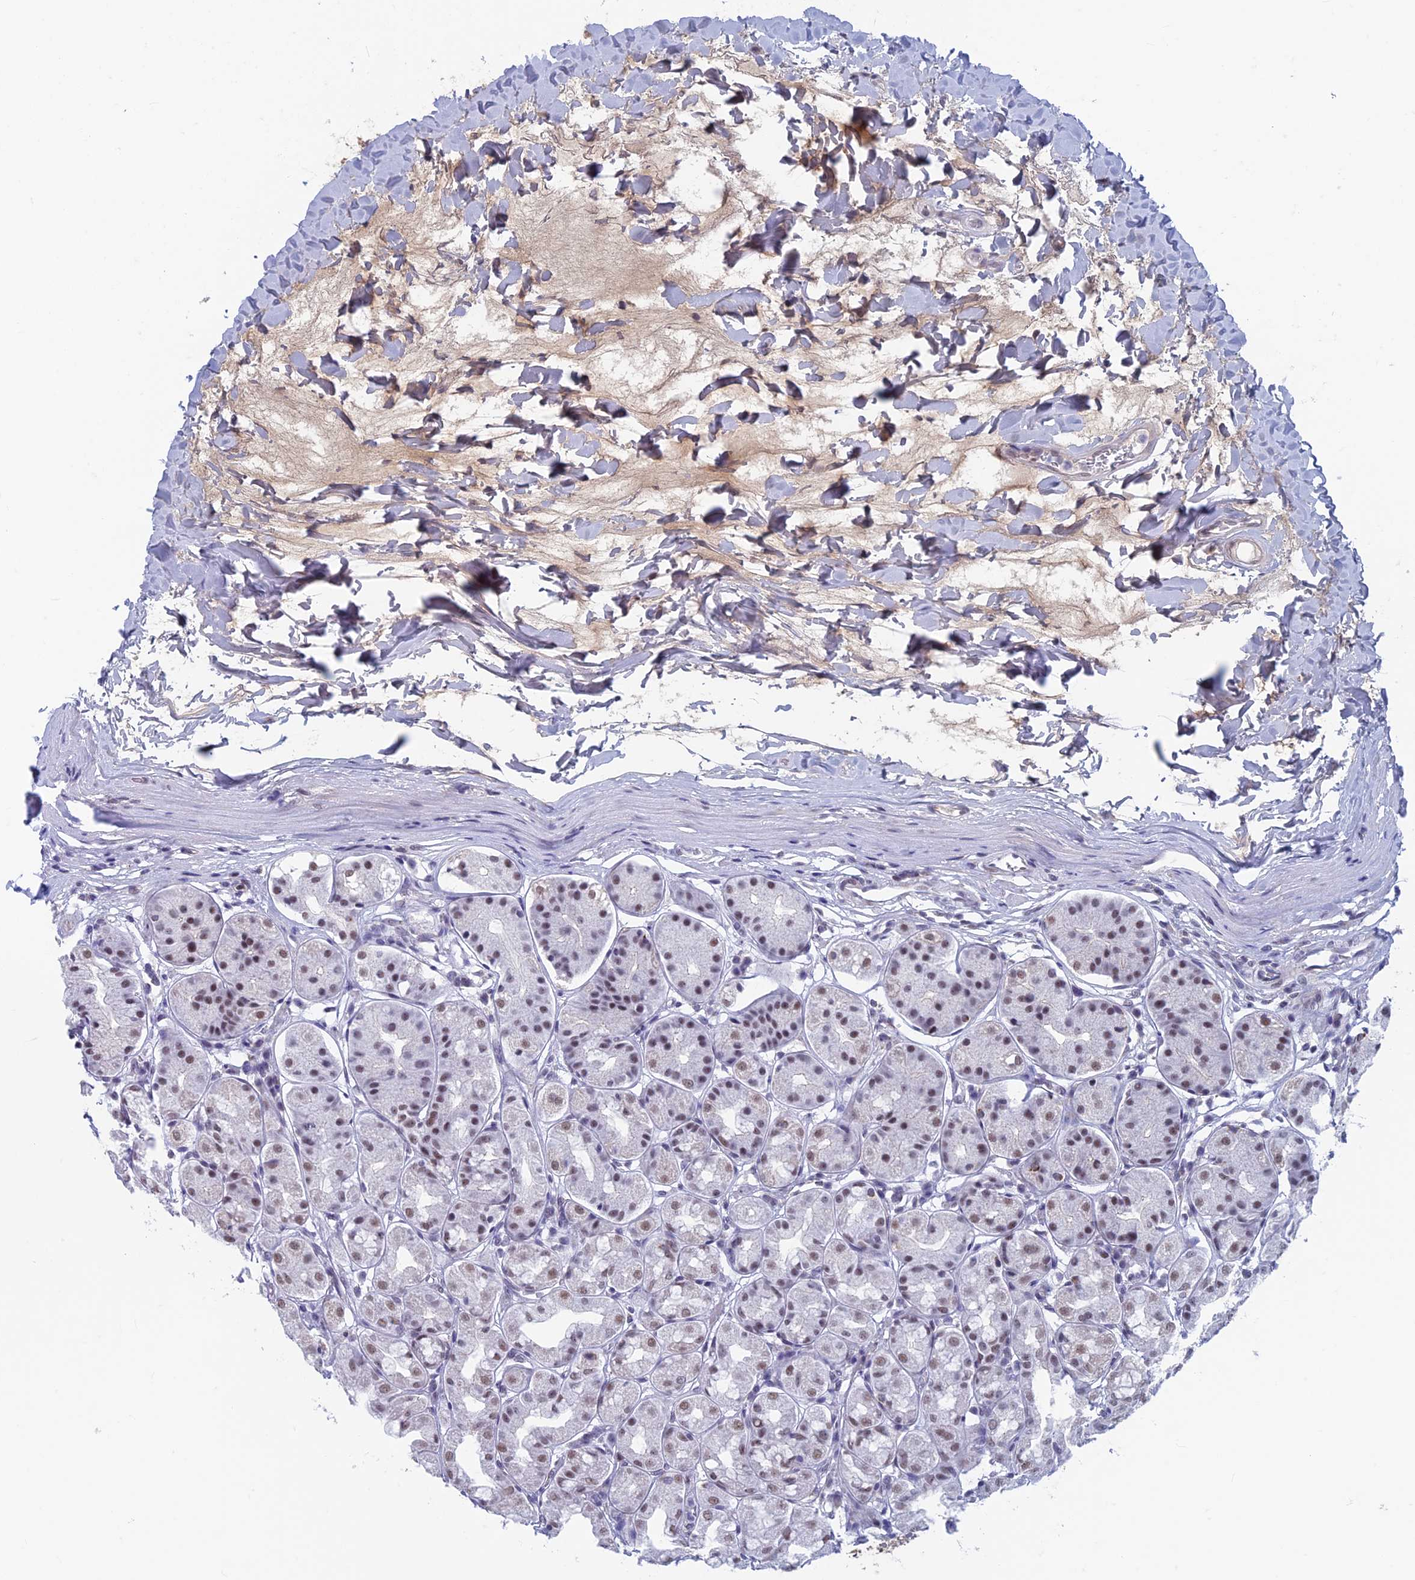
{"staining": {"intensity": "weak", "quantity": "25%-75%", "location": "nuclear"}, "tissue": "stomach", "cell_type": "Glandular cells", "image_type": "normal", "snomed": [{"axis": "morphology", "description": "Normal tissue, NOS"}, {"axis": "topography", "description": "Stomach"}, {"axis": "topography", "description": "Stomach, lower"}], "caption": "Immunohistochemical staining of unremarkable human stomach exhibits weak nuclear protein expression in about 25%-75% of glandular cells.", "gene": "ASH2L", "patient": {"sex": "female", "age": 56}}